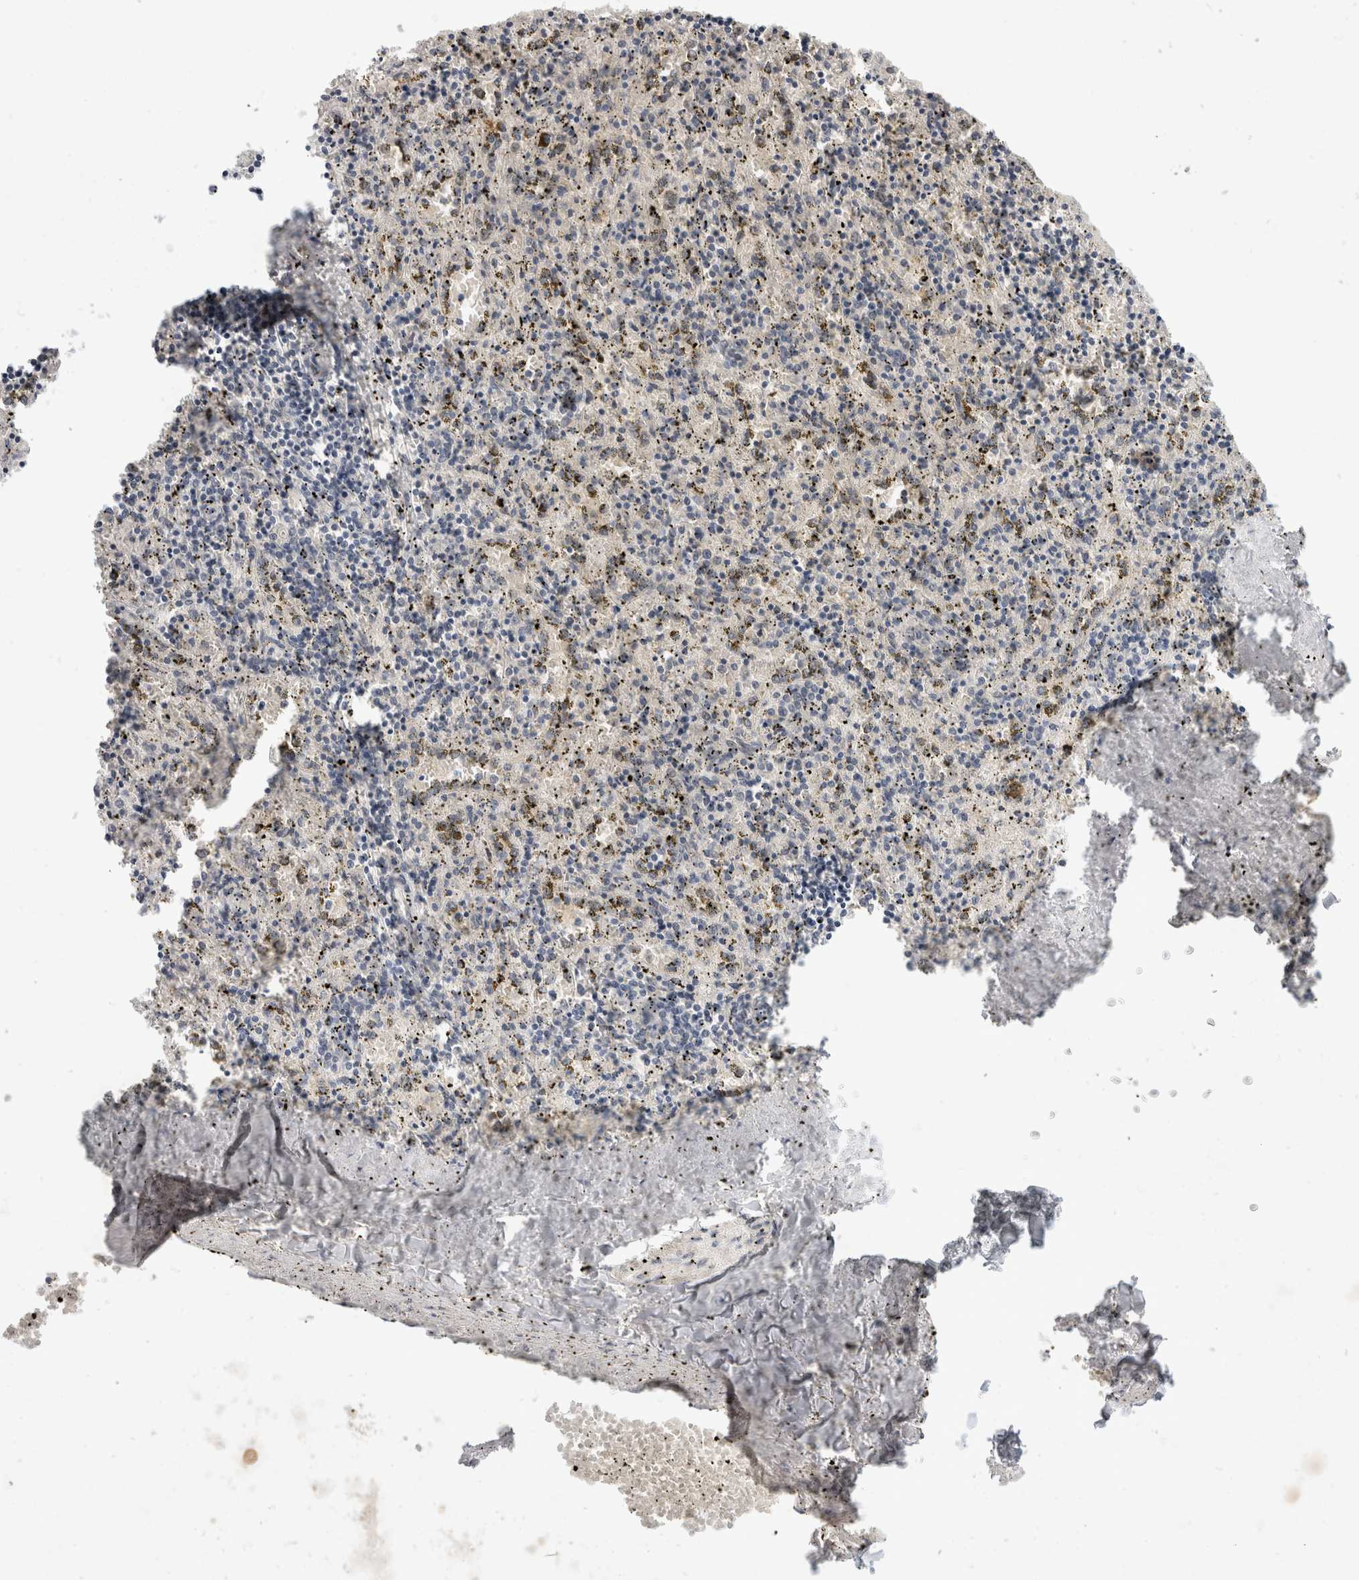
{"staining": {"intensity": "weak", "quantity": "<25%", "location": "cytoplasmic/membranous"}, "tissue": "spleen", "cell_type": "Cells in red pulp", "image_type": "normal", "snomed": [{"axis": "morphology", "description": "Normal tissue, NOS"}, {"axis": "topography", "description": "Spleen"}], "caption": "Benign spleen was stained to show a protein in brown. There is no significant expression in cells in red pulp. (DAB immunohistochemistry (IHC), high magnification).", "gene": "TOM1L2", "patient": {"sex": "male", "age": 11}}